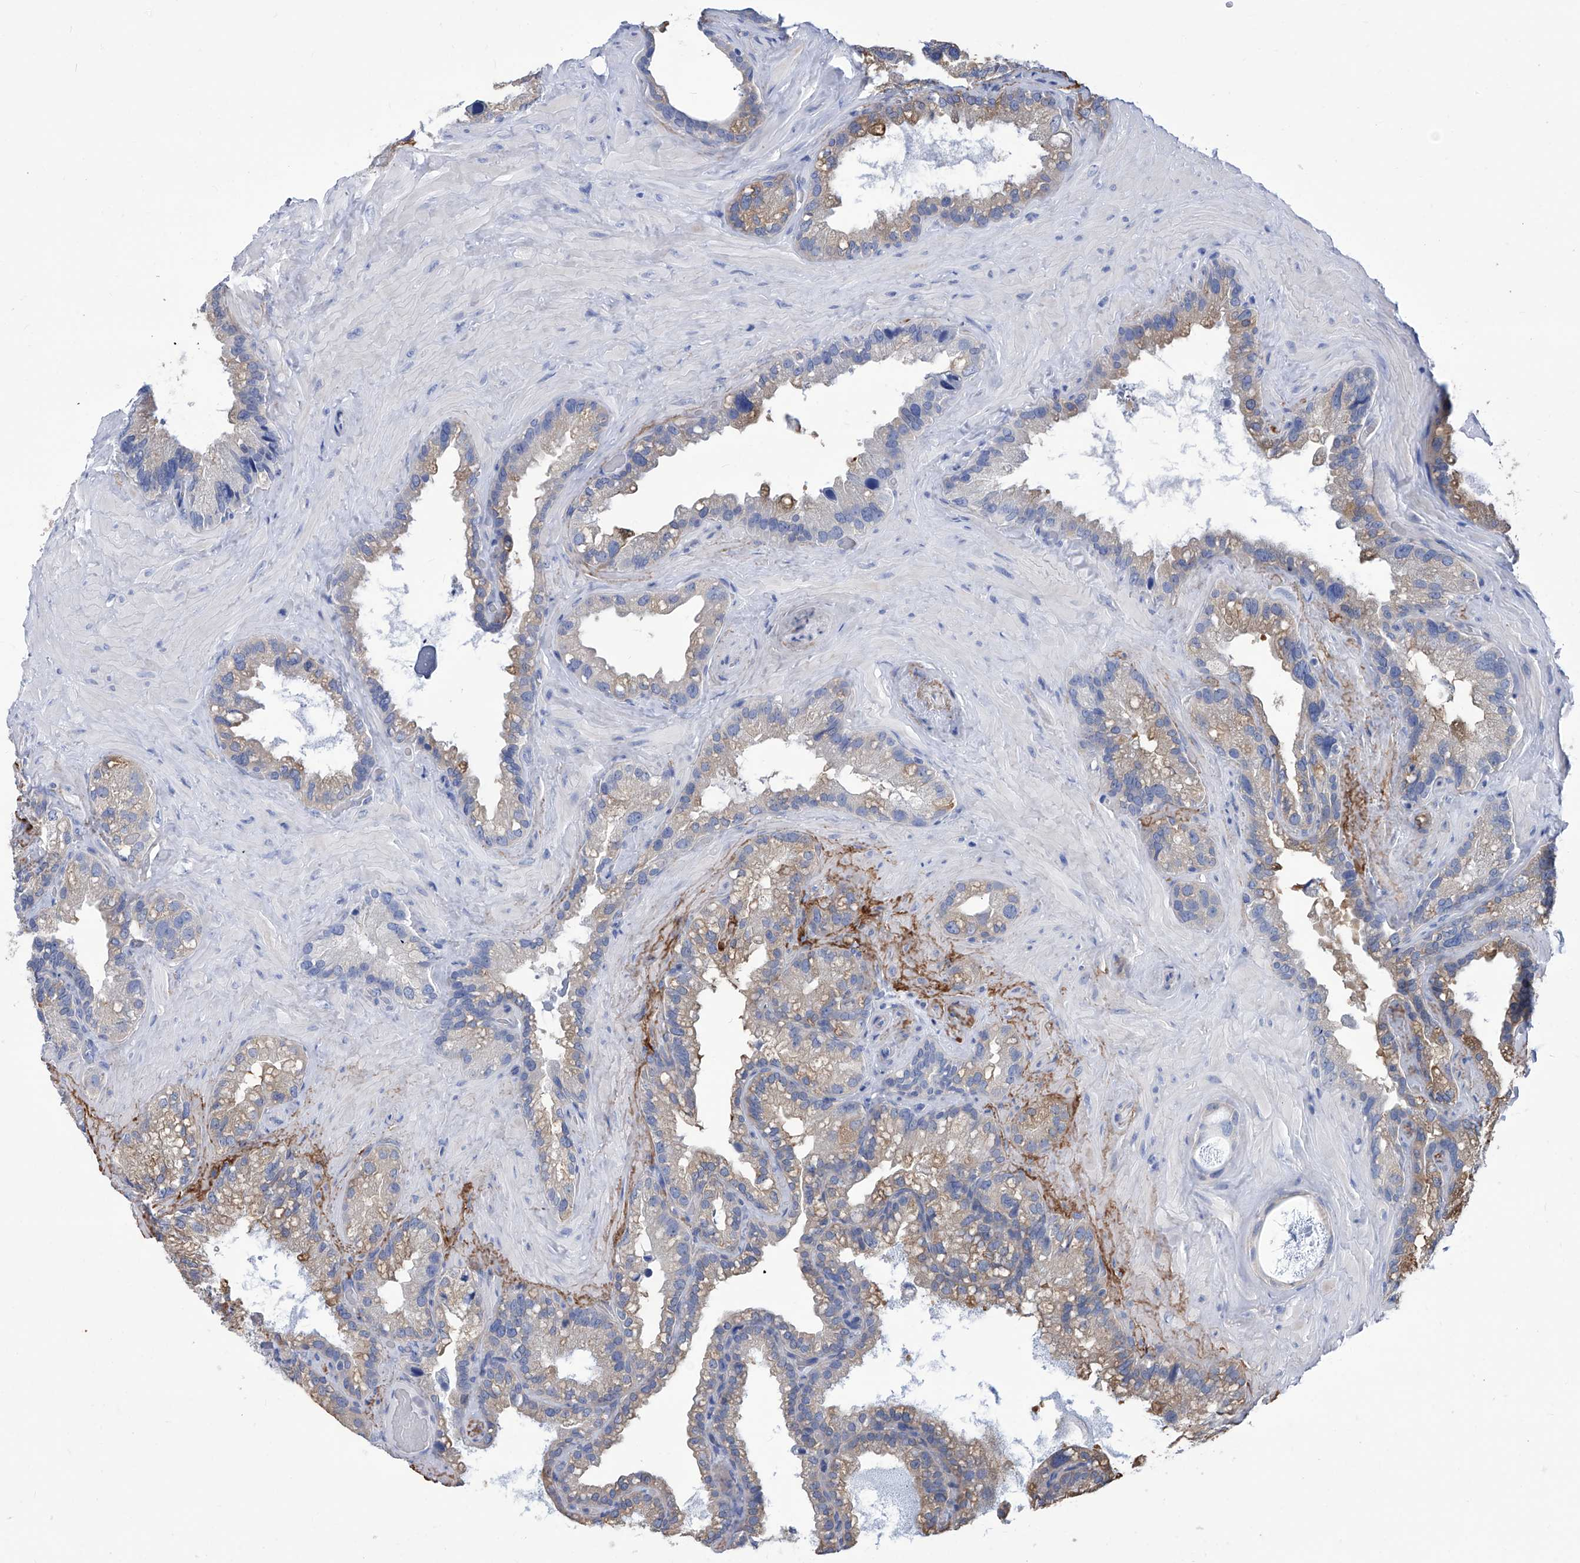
{"staining": {"intensity": "weak", "quantity": ">75%", "location": "cytoplasmic/membranous"}, "tissue": "seminal vesicle", "cell_type": "Glandular cells", "image_type": "normal", "snomed": [{"axis": "morphology", "description": "Normal tissue, NOS"}, {"axis": "topography", "description": "Prostate"}, {"axis": "topography", "description": "Seminal veicle"}], "caption": "Seminal vesicle stained for a protein exhibits weak cytoplasmic/membranous positivity in glandular cells.", "gene": "SMS", "patient": {"sex": "male", "age": 68}}